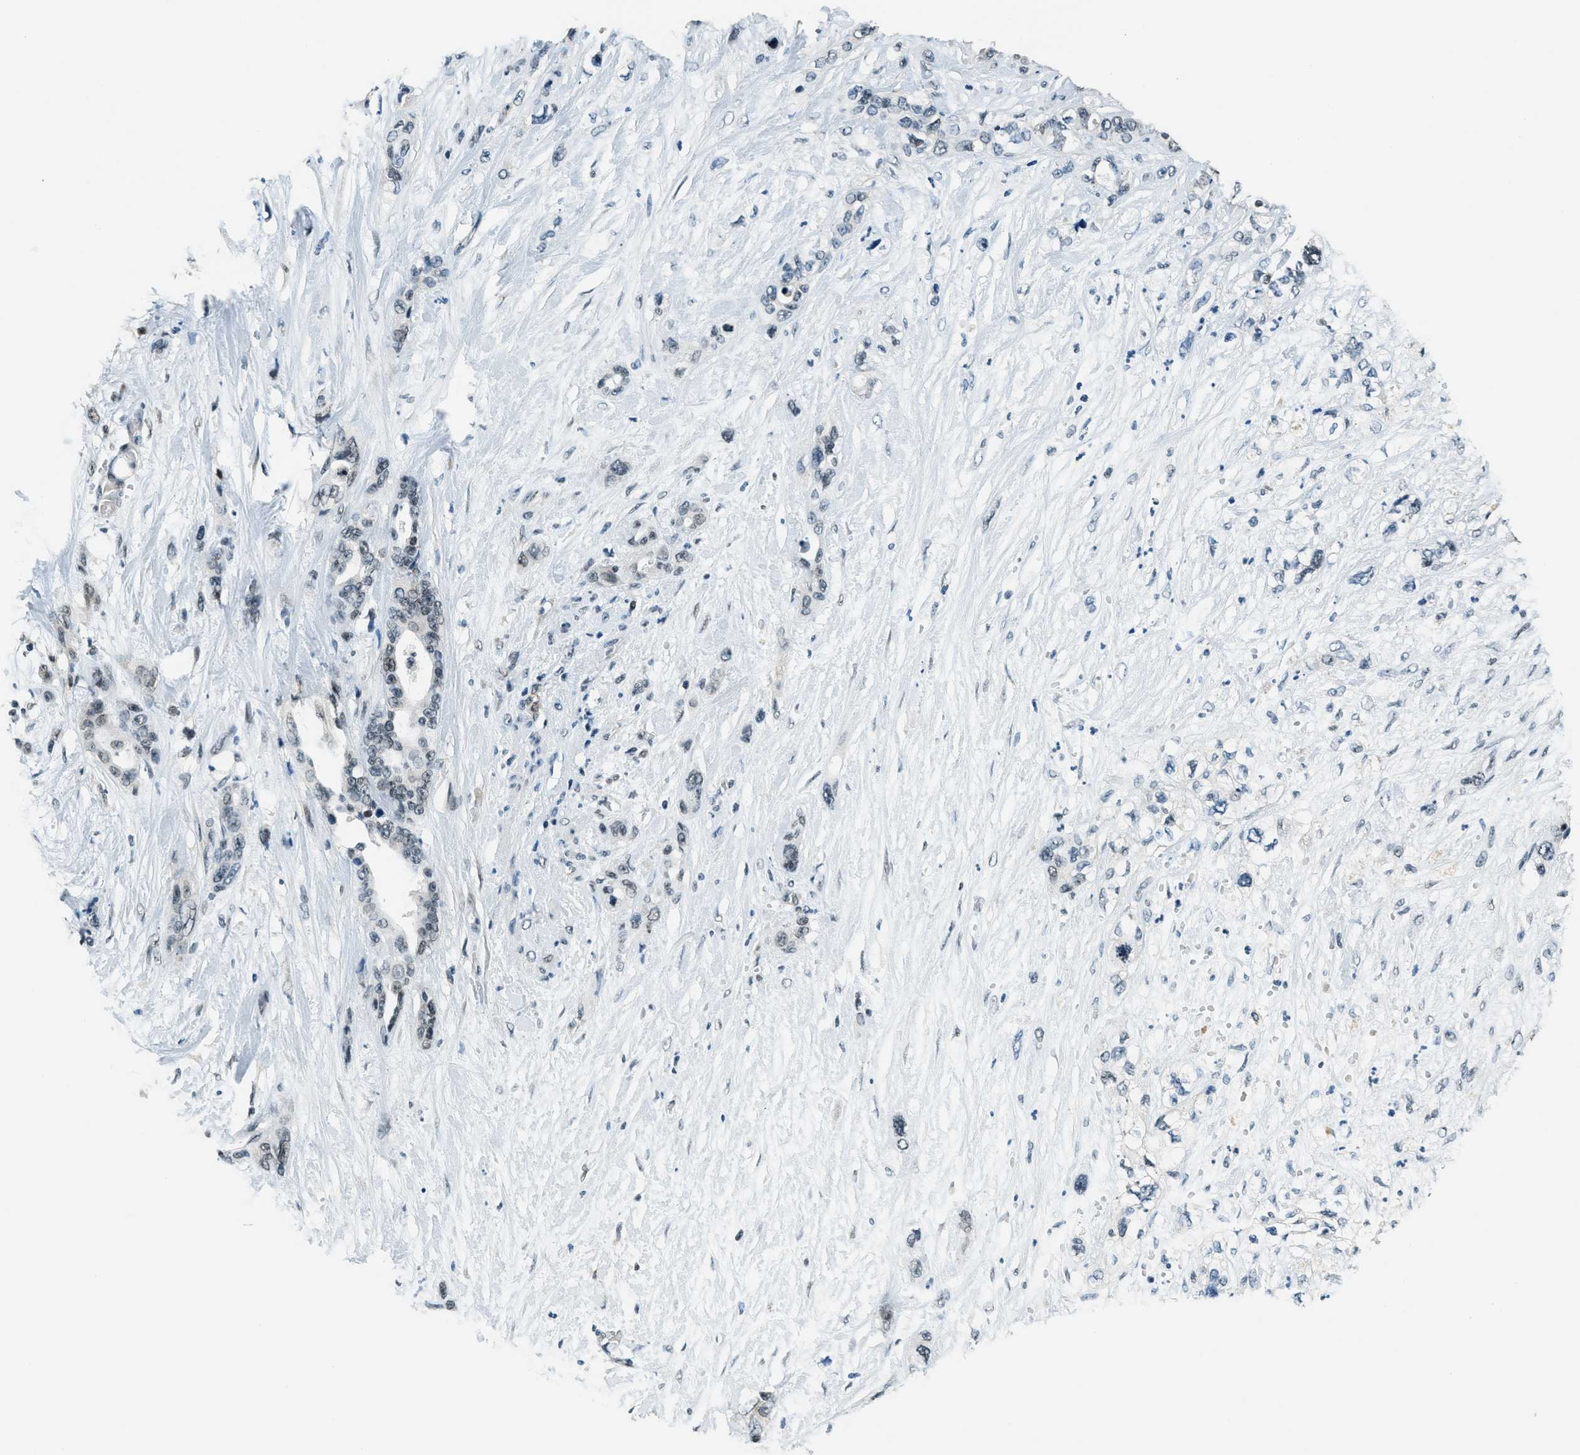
{"staining": {"intensity": "negative", "quantity": "none", "location": "none"}, "tissue": "pancreatic cancer", "cell_type": "Tumor cells", "image_type": "cancer", "snomed": [{"axis": "morphology", "description": "Adenocarcinoma, NOS"}, {"axis": "topography", "description": "Pancreas"}], "caption": "Tumor cells are negative for protein expression in human pancreatic cancer (adenocarcinoma).", "gene": "KLF6", "patient": {"sex": "male", "age": 46}}